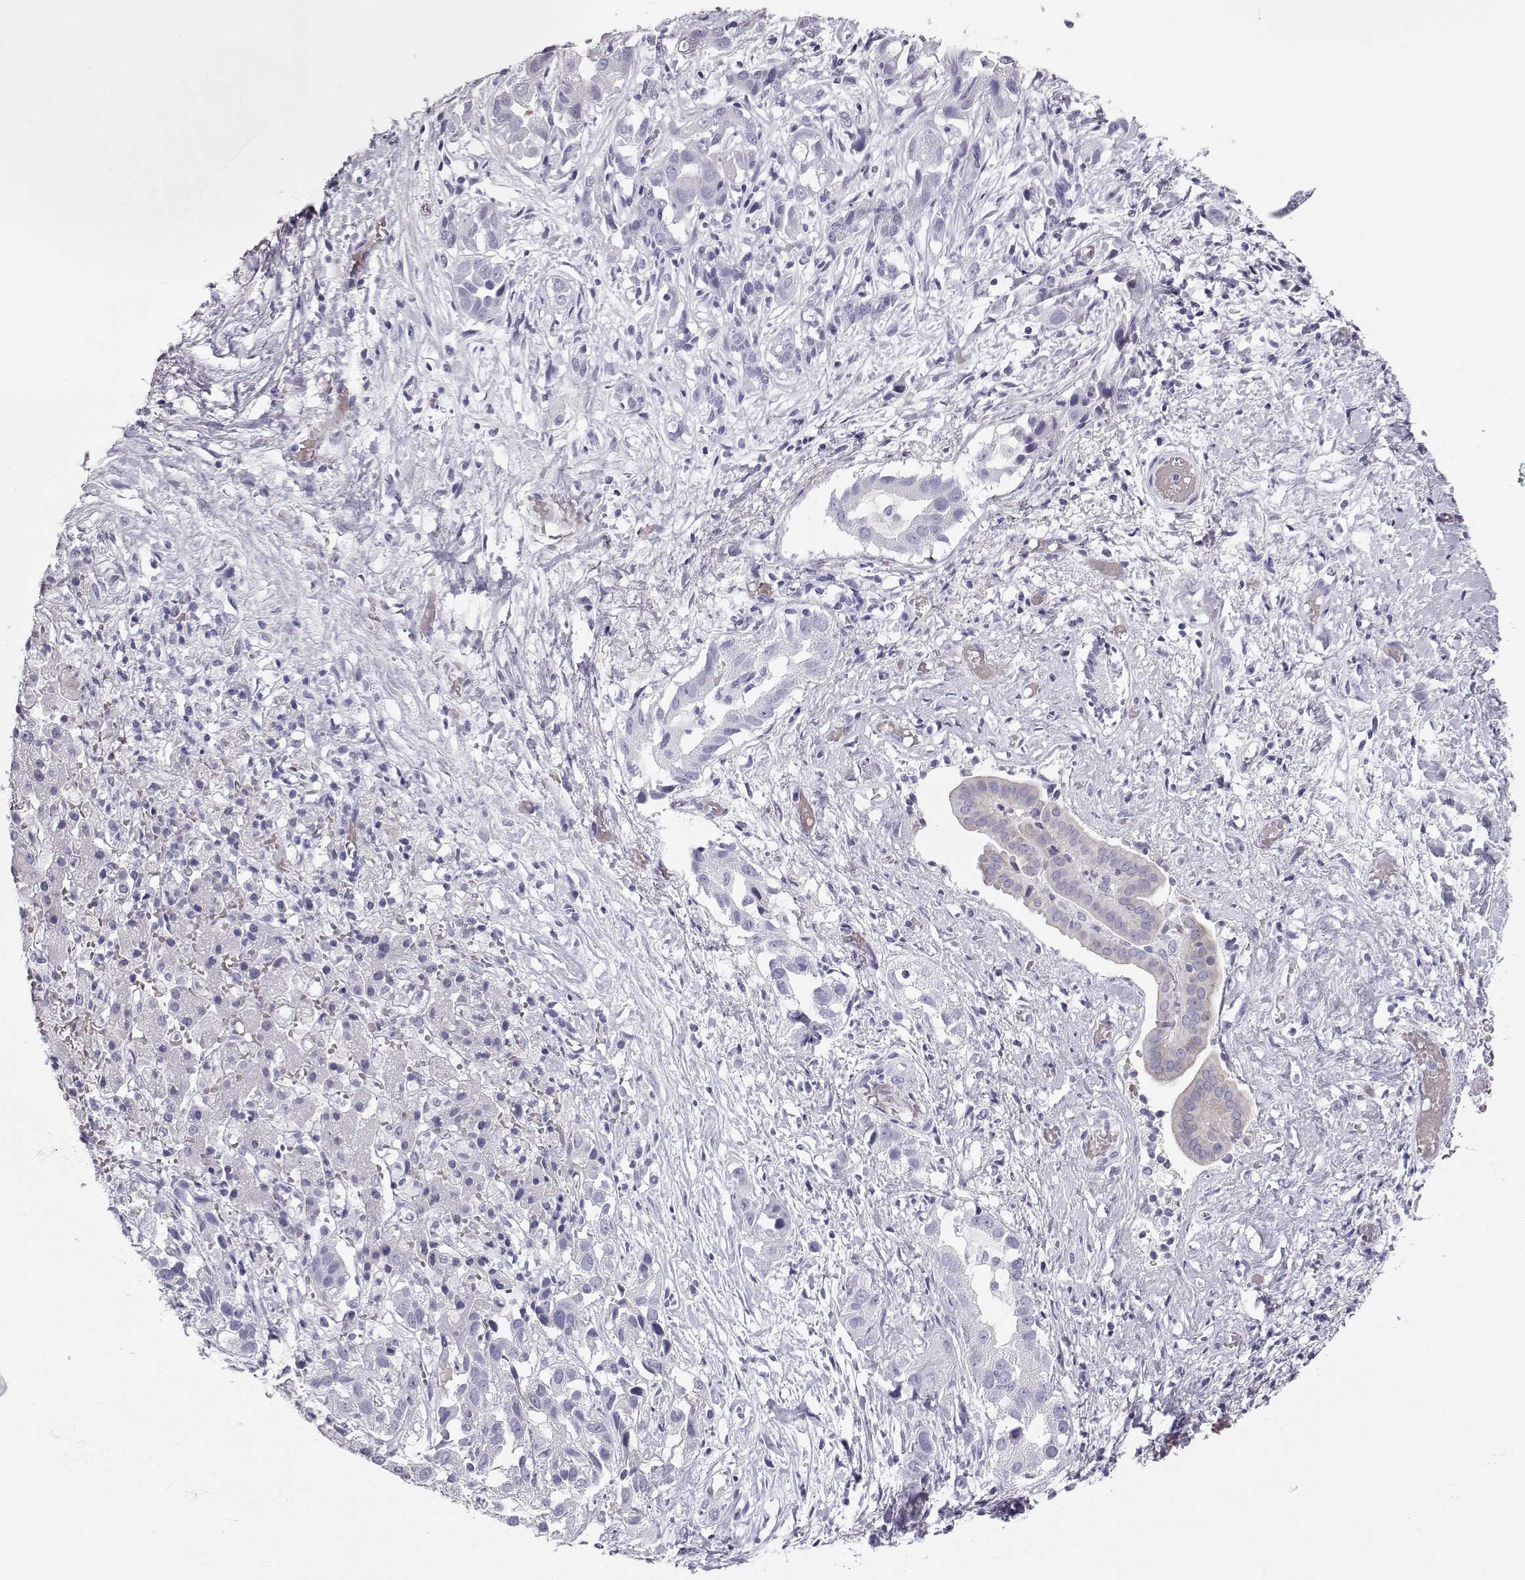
{"staining": {"intensity": "negative", "quantity": "none", "location": "none"}, "tissue": "liver cancer", "cell_type": "Tumor cells", "image_type": "cancer", "snomed": [{"axis": "morphology", "description": "Cholangiocarcinoma"}, {"axis": "topography", "description": "Liver"}], "caption": "Photomicrograph shows no protein positivity in tumor cells of liver cancer tissue. Brightfield microscopy of immunohistochemistry (IHC) stained with DAB (3,3'-diaminobenzidine) (brown) and hematoxylin (blue), captured at high magnification.", "gene": "GPR26", "patient": {"sex": "female", "age": 52}}